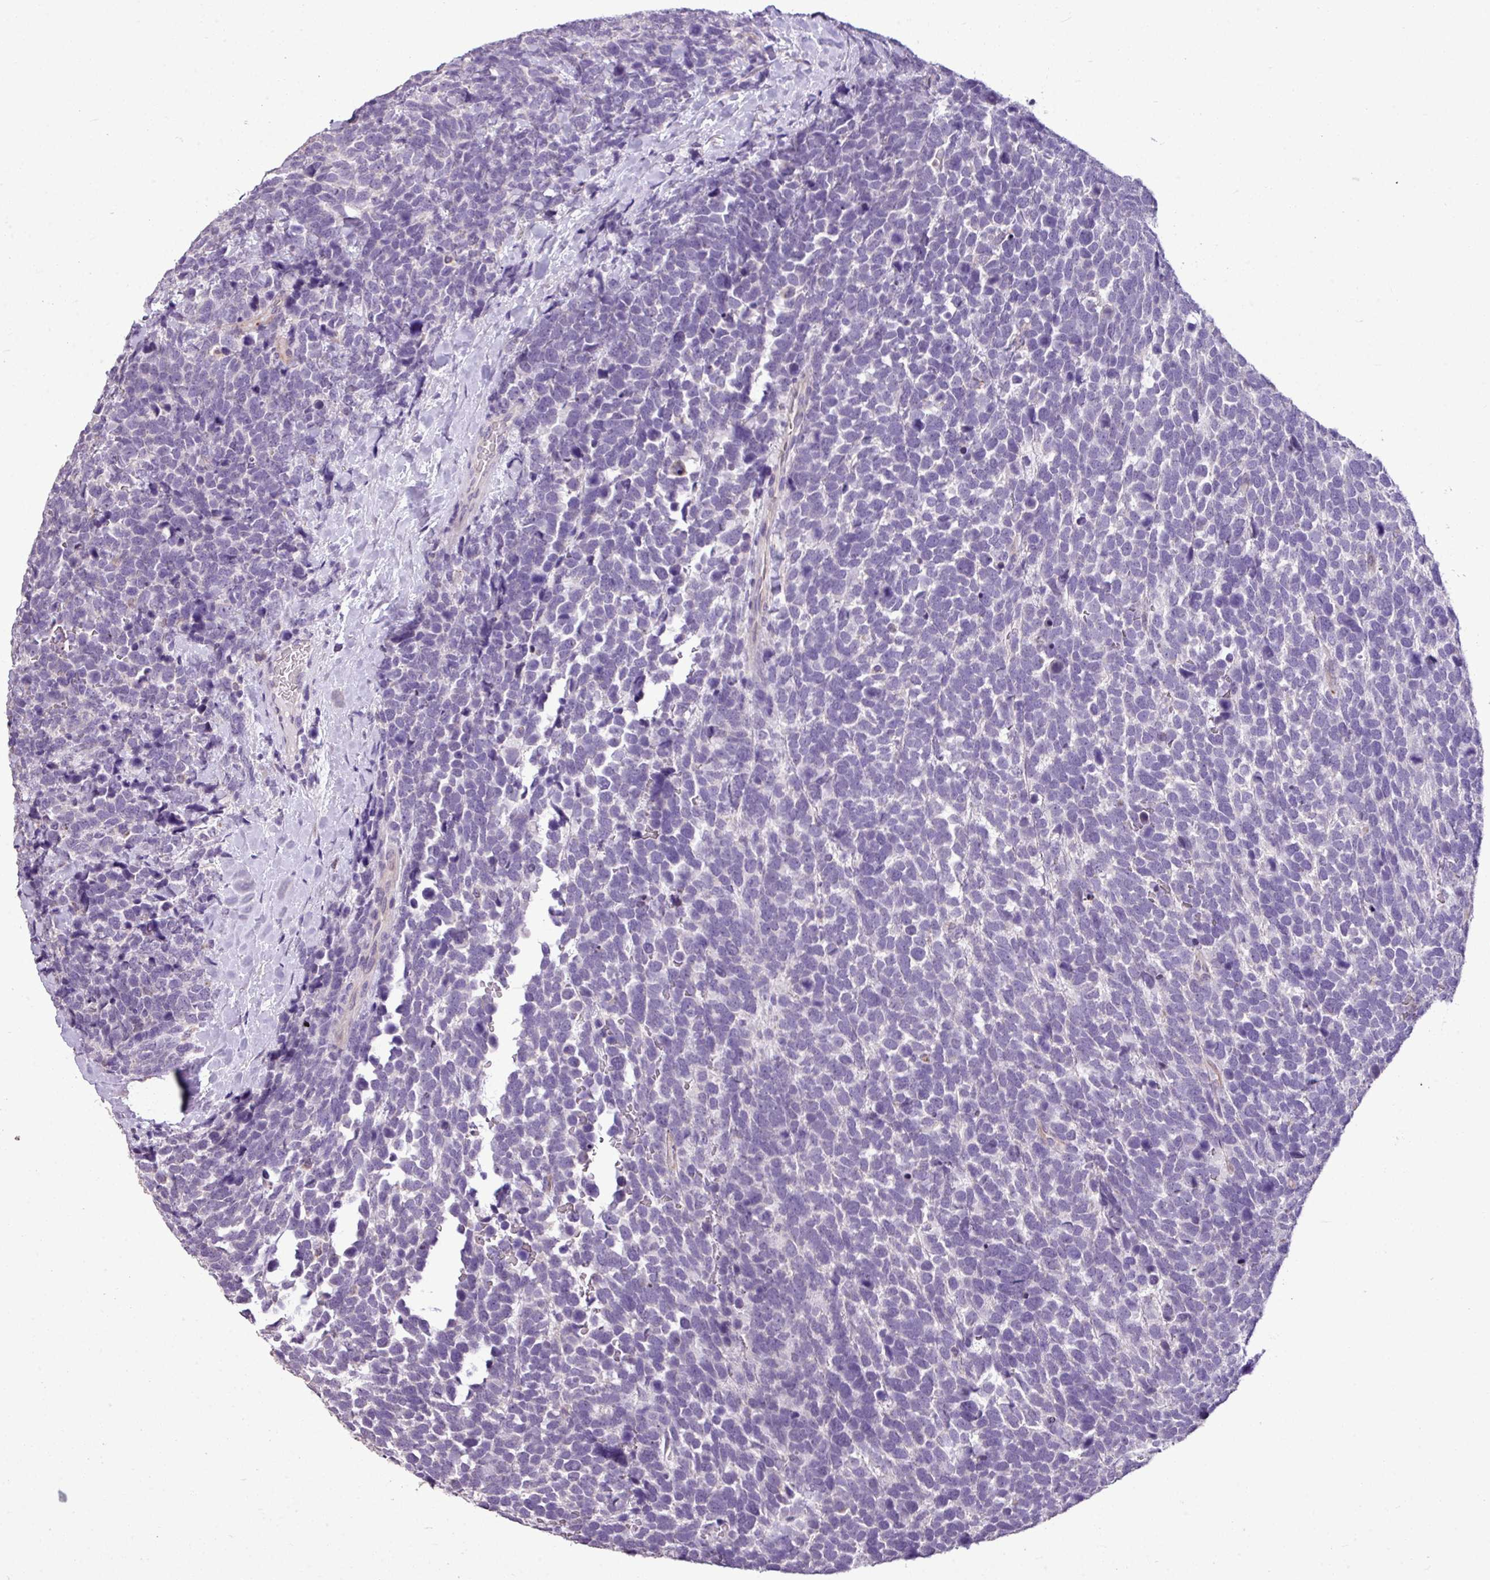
{"staining": {"intensity": "negative", "quantity": "none", "location": "none"}, "tissue": "urothelial cancer", "cell_type": "Tumor cells", "image_type": "cancer", "snomed": [{"axis": "morphology", "description": "Urothelial carcinoma, High grade"}, {"axis": "topography", "description": "Urinary bladder"}], "caption": "A high-resolution micrograph shows immunohistochemistry staining of high-grade urothelial carcinoma, which demonstrates no significant staining in tumor cells.", "gene": "ALDH2", "patient": {"sex": "female", "age": 82}}